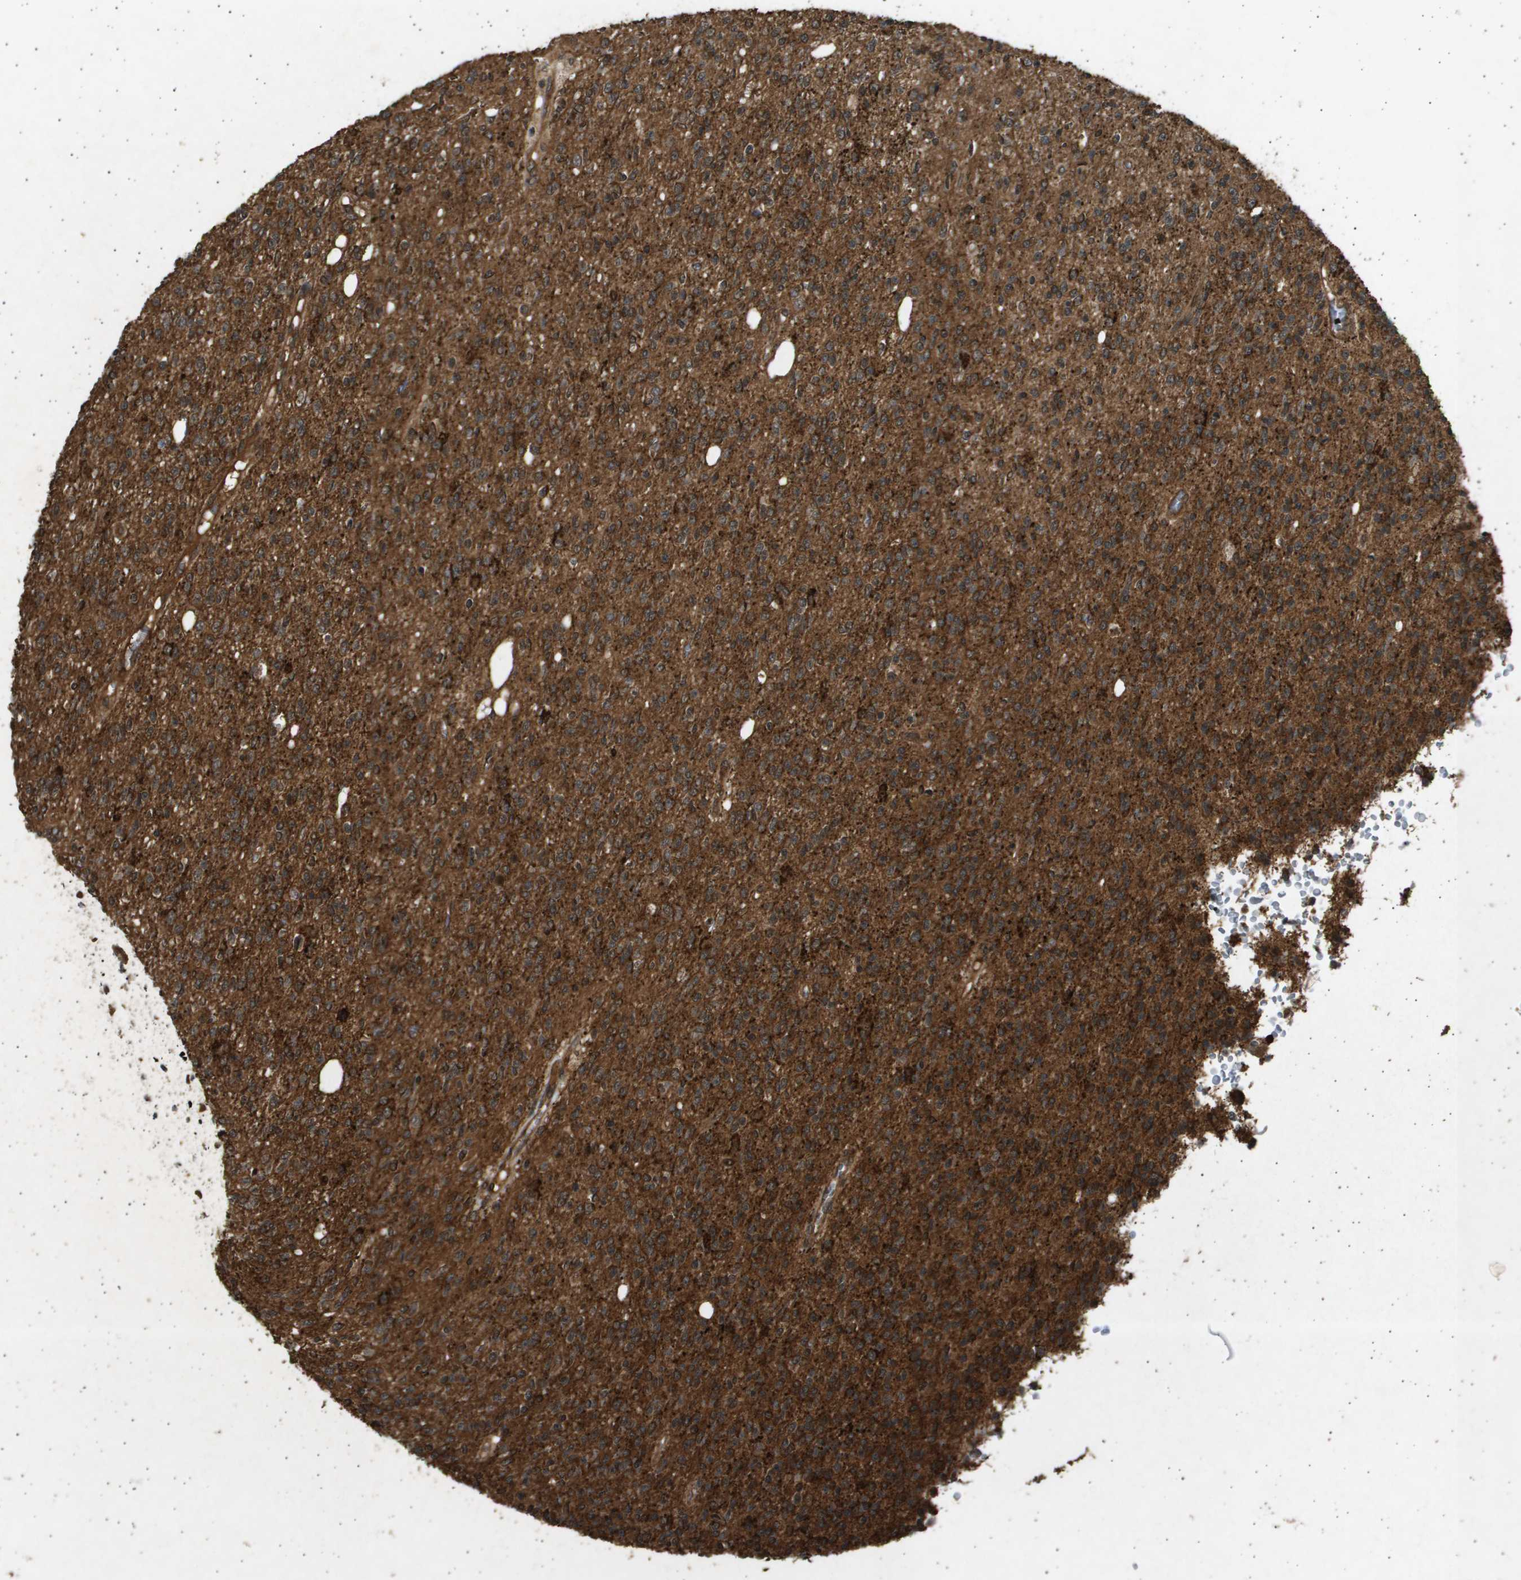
{"staining": {"intensity": "strong", "quantity": ">75%", "location": "cytoplasmic/membranous"}, "tissue": "glioma", "cell_type": "Tumor cells", "image_type": "cancer", "snomed": [{"axis": "morphology", "description": "Glioma, malignant, High grade"}, {"axis": "topography", "description": "Brain"}], "caption": "The histopathology image exhibits staining of glioma, revealing strong cytoplasmic/membranous protein staining (brown color) within tumor cells.", "gene": "TNRC6A", "patient": {"sex": "male", "age": 34}}